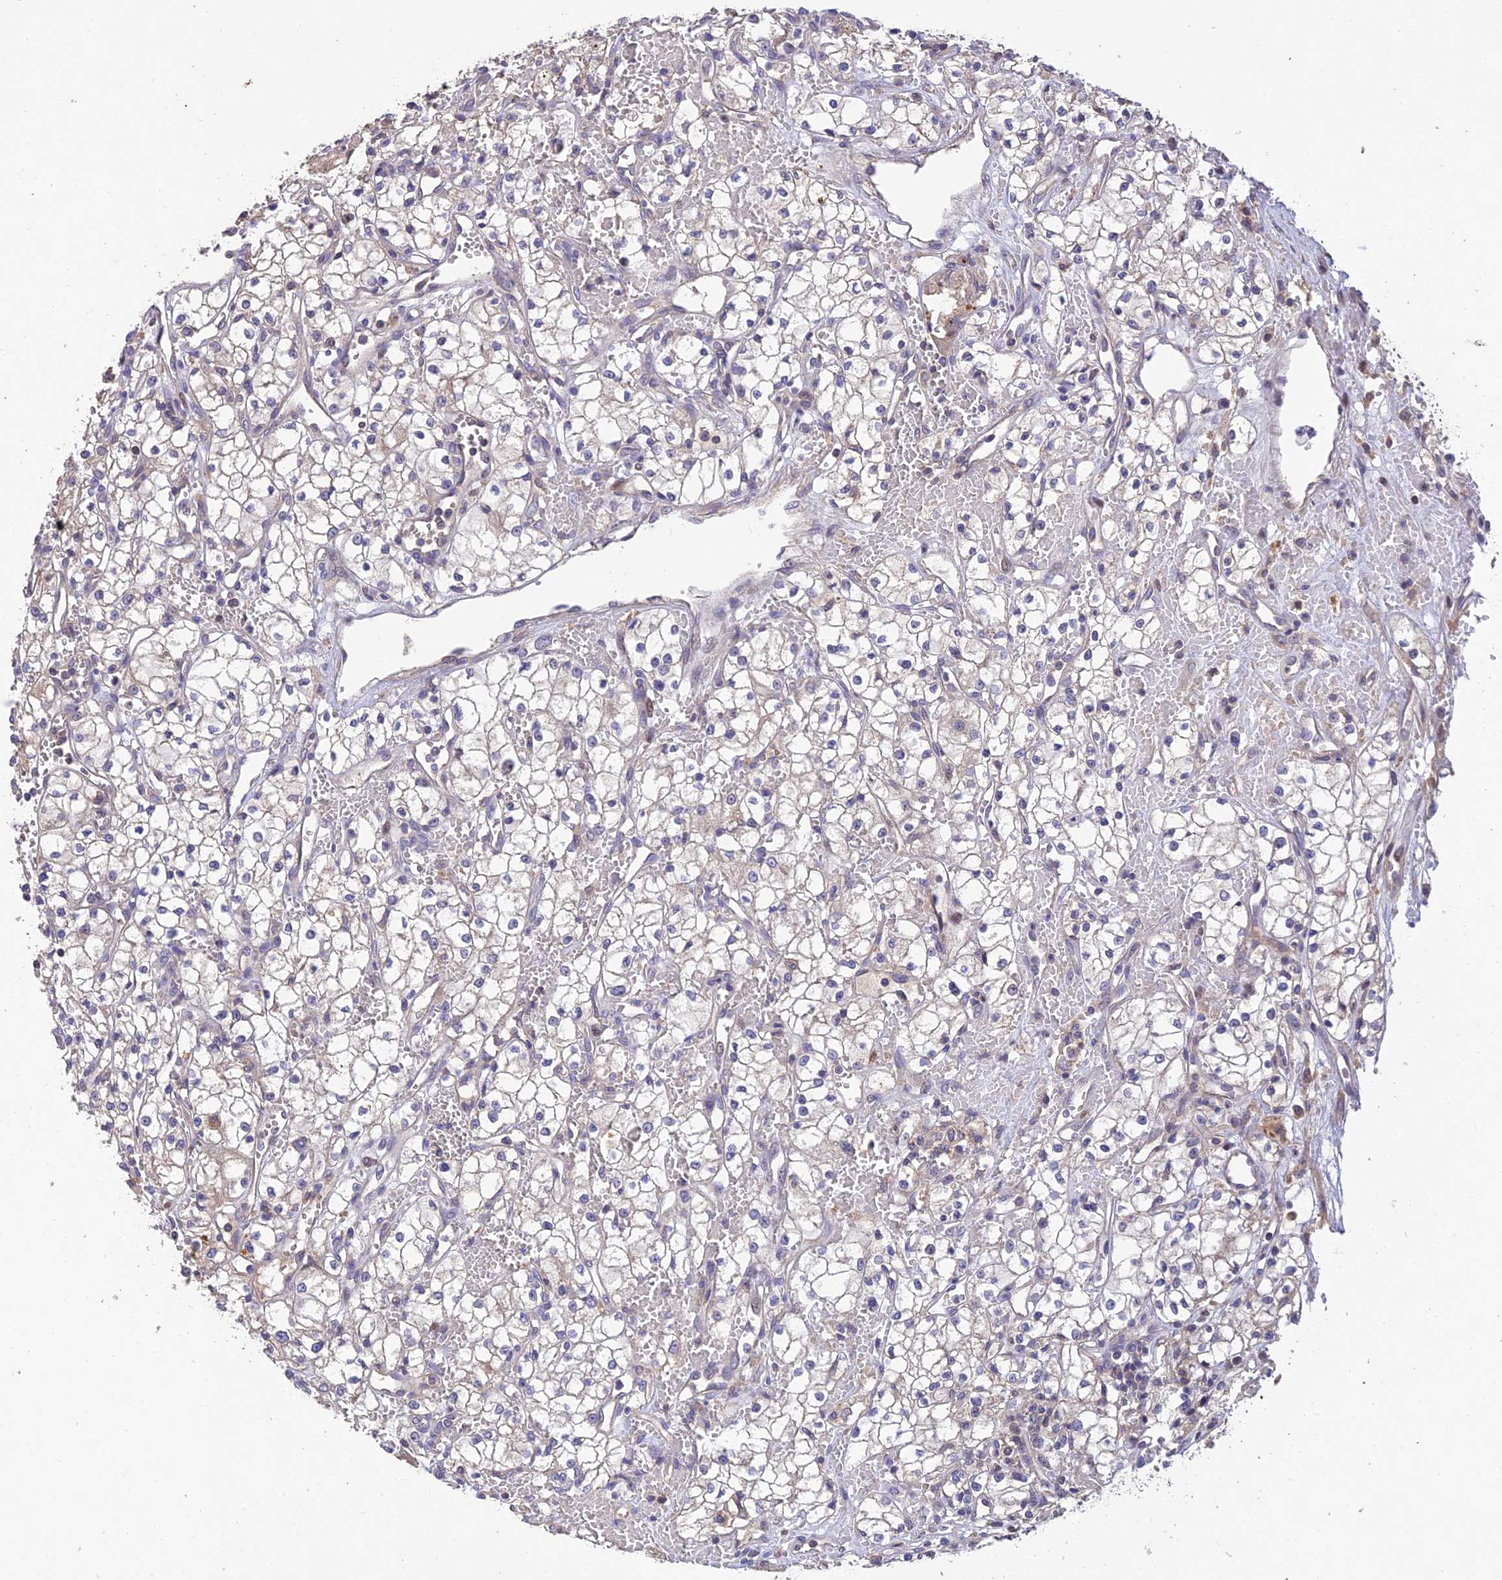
{"staining": {"intensity": "negative", "quantity": "none", "location": "none"}, "tissue": "renal cancer", "cell_type": "Tumor cells", "image_type": "cancer", "snomed": [{"axis": "morphology", "description": "Adenocarcinoma, NOS"}, {"axis": "topography", "description": "Kidney"}], "caption": "Adenocarcinoma (renal) stained for a protein using immunohistochemistry displays no staining tumor cells.", "gene": "DENND5B", "patient": {"sex": "male", "age": 59}}